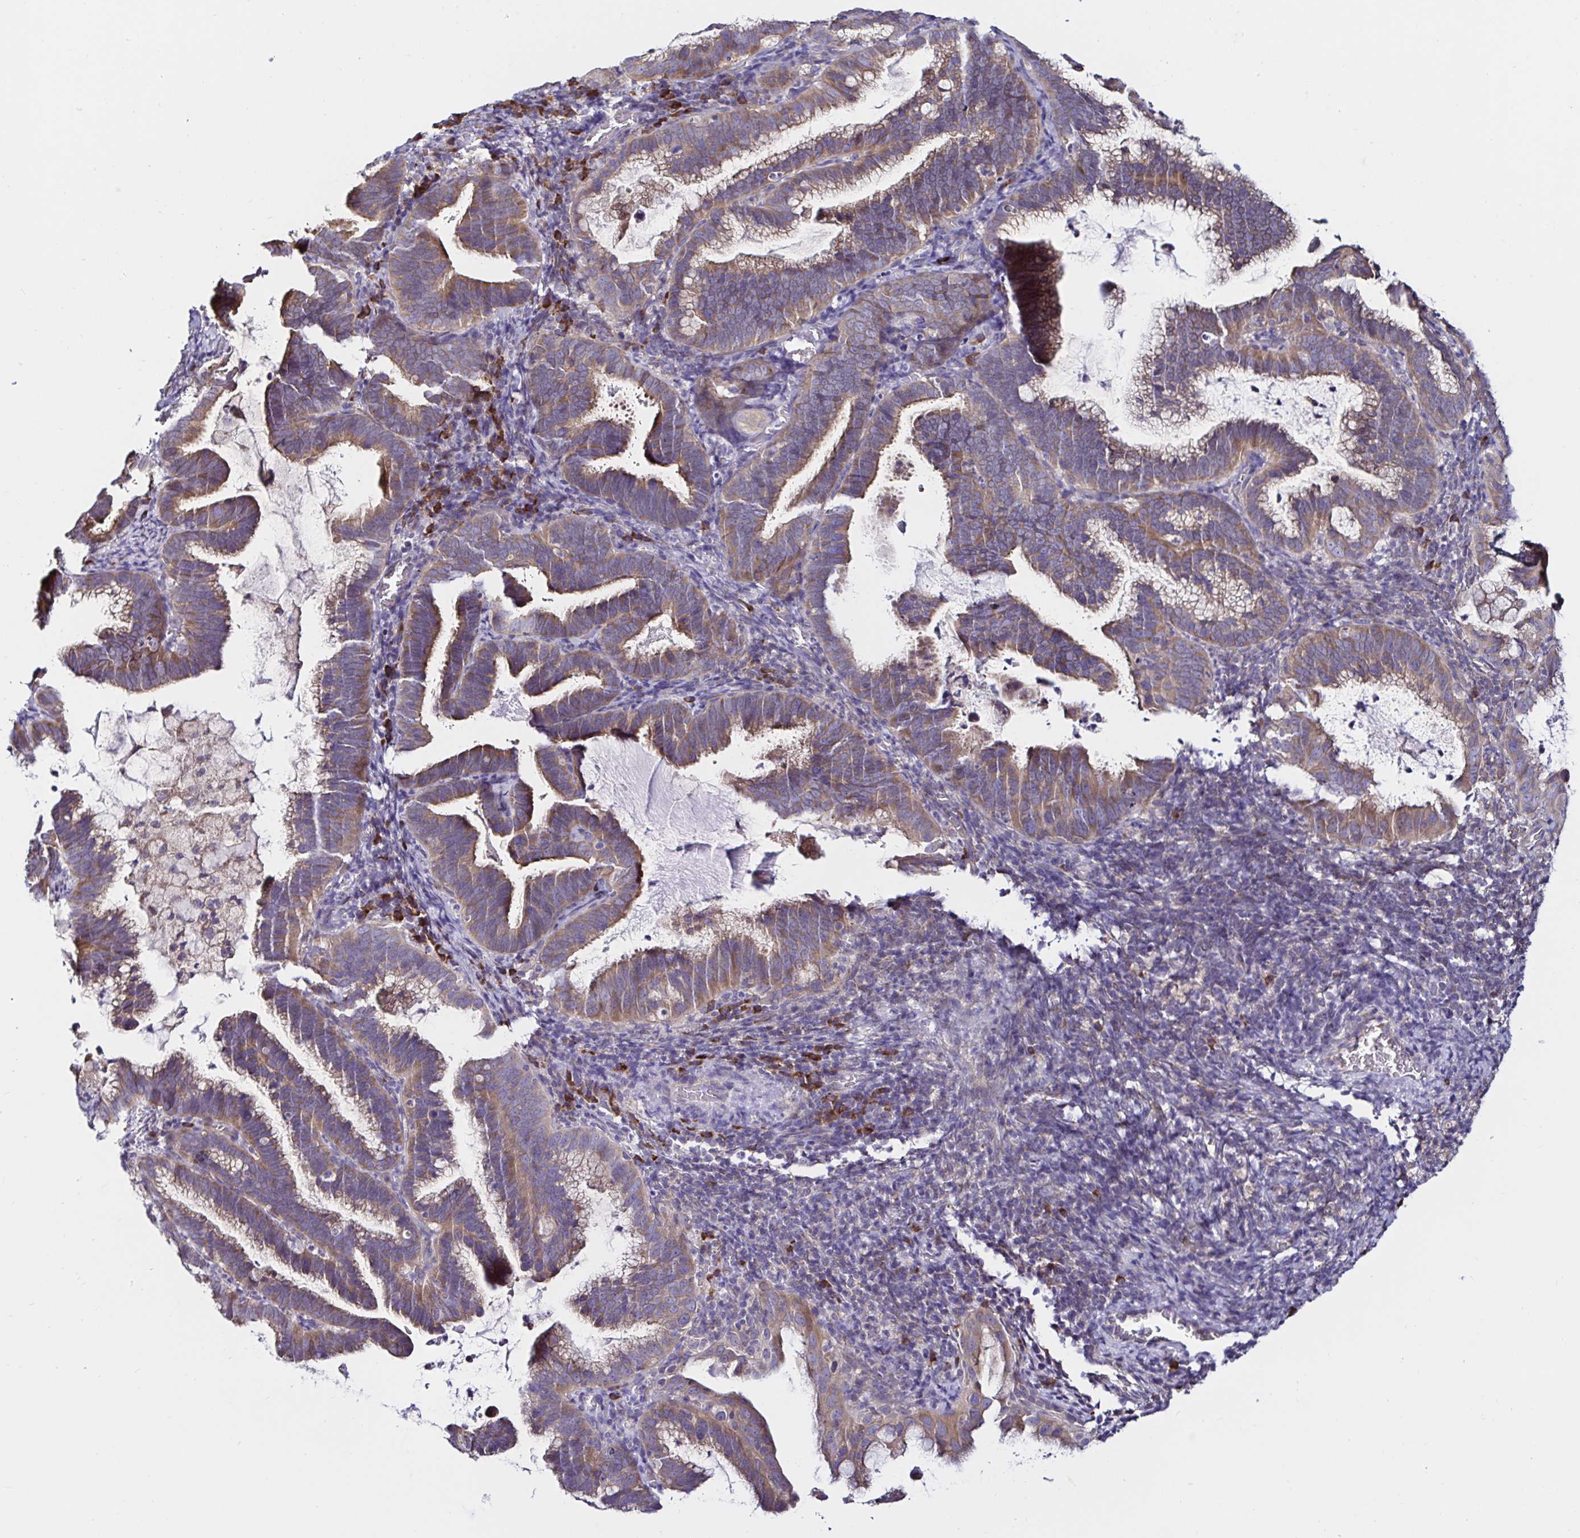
{"staining": {"intensity": "moderate", "quantity": ">75%", "location": "cytoplasmic/membranous"}, "tissue": "cervical cancer", "cell_type": "Tumor cells", "image_type": "cancer", "snomed": [{"axis": "morphology", "description": "Adenocarcinoma, NOS"}, {"axis": "topography", "description": "Cervix"}], "caption": "Protein expression analysis of human cervical cancer (adenocarcinoma) reveals moderate cytoplasmic/membranous expression in about >75% of tumor cells.", "gene": "VSIG2", "patient": {"sex": "female", "age": 61}}